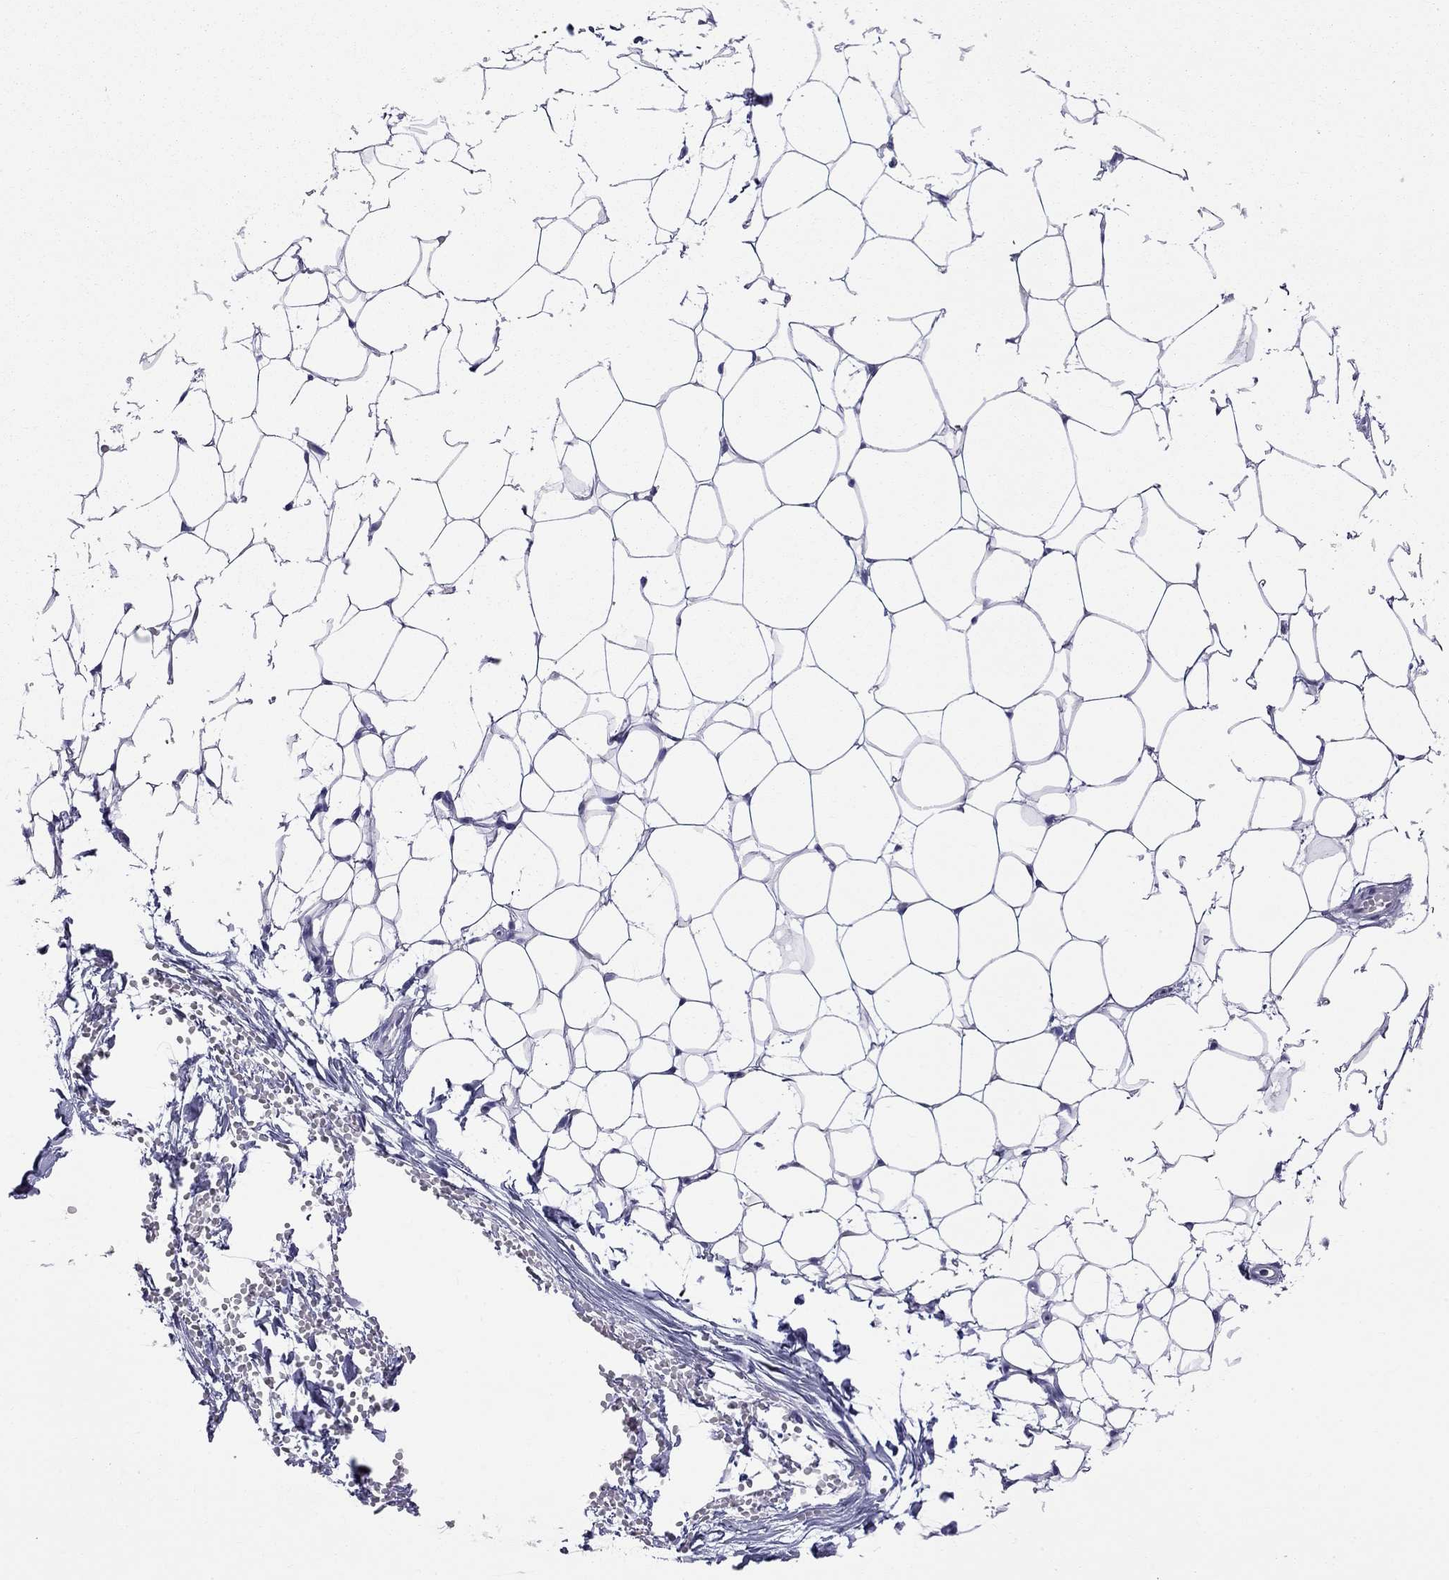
{"staining": {"intensity": "negative", "quantity": "none", "location": "none"}, "tissue": "breast", "cell_type": "Adipocytes", "image_type": "normal", "snomed": [{"axis": "morphology", "description": "Normal tissue, NOS"}, {"axis": "topography", "description": "Breast"}], "caption": "Immunohistochemical staining of unremarkable breast displays no significant positivity in adipocytes. (DAB immunohistochemistry, high magnification).", "gene": "MUC15", "patient": {"sex": "female", "age": 37}}